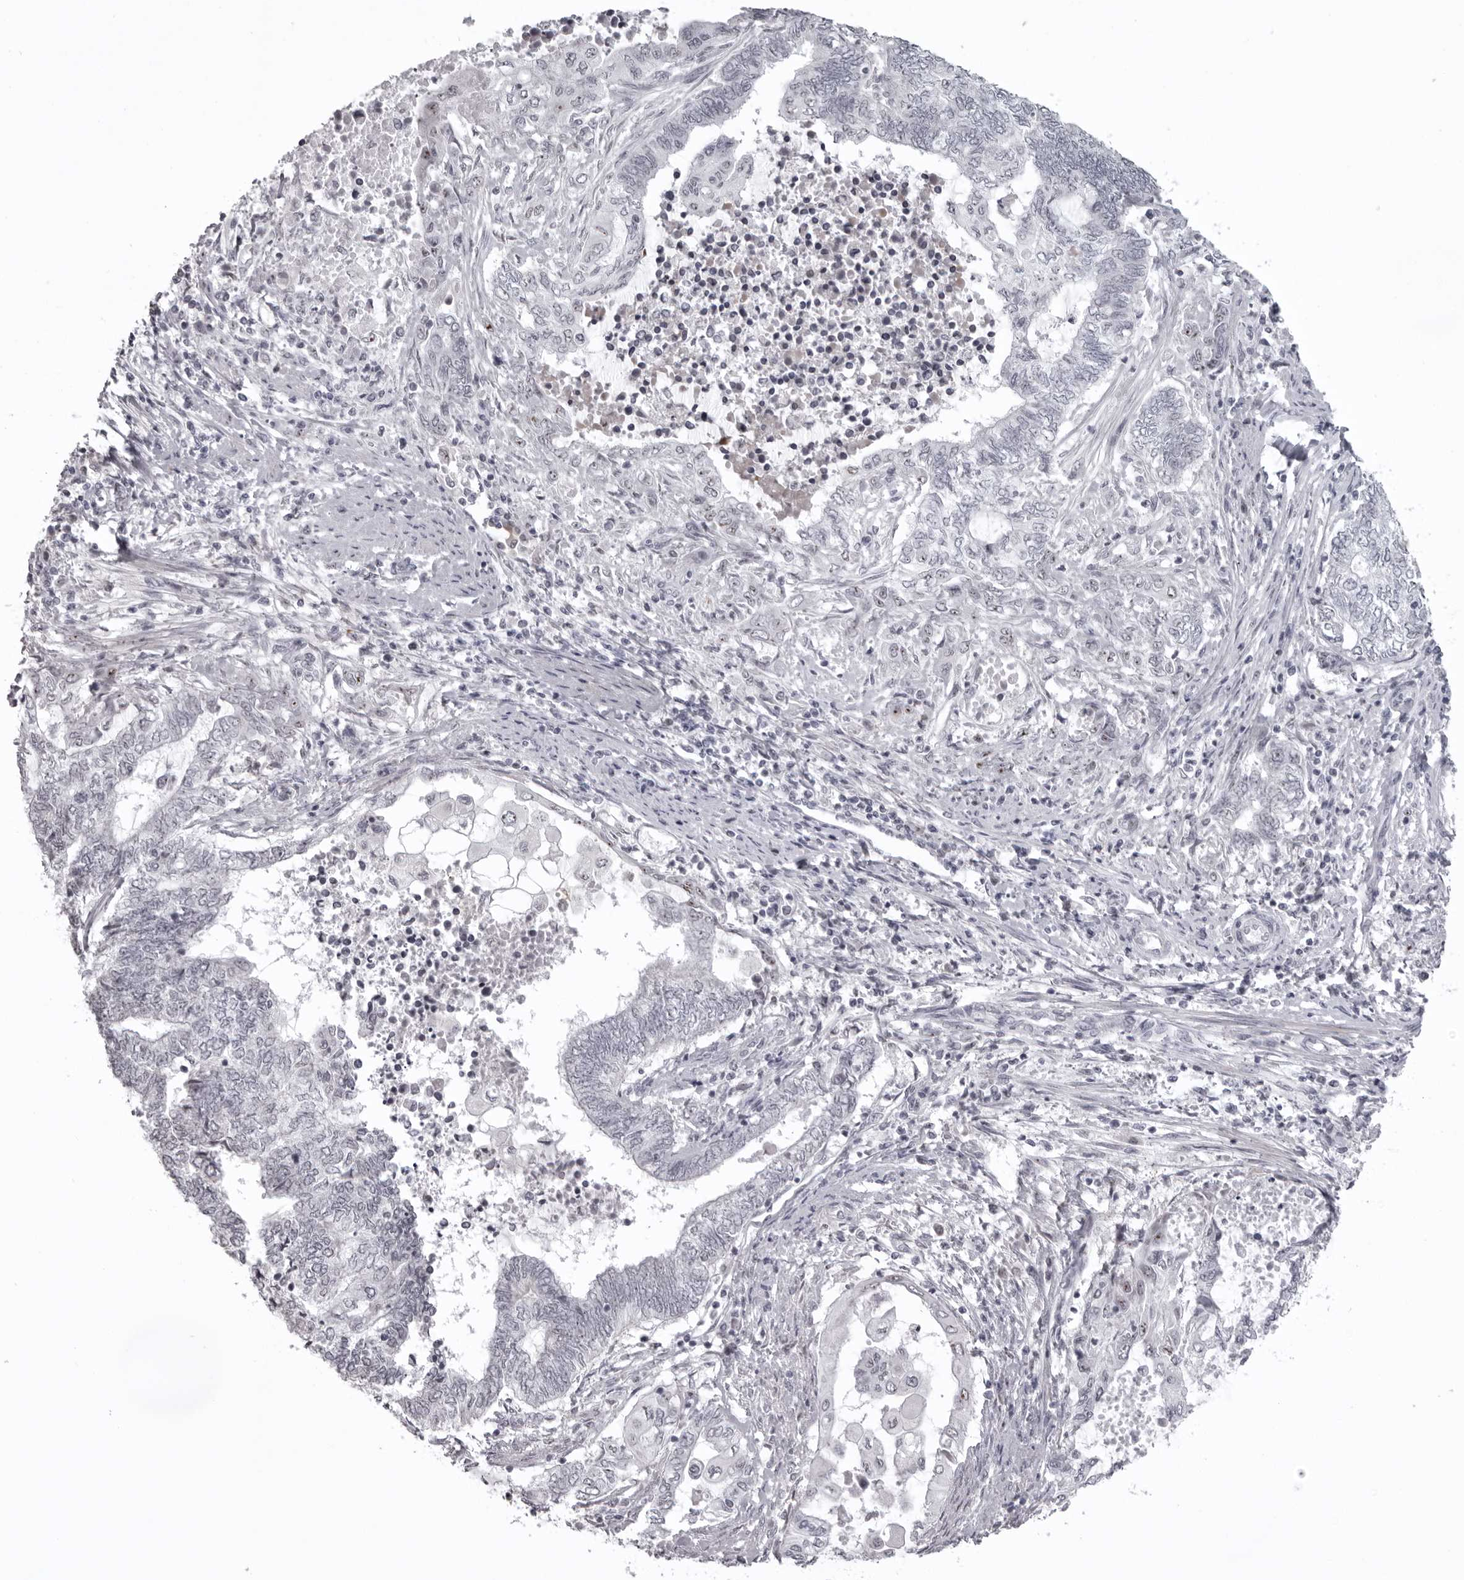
{"staining": {"intensity": "negative", "quantity": "none", "location": "none"}, "tissue": "endometrial cancer", "cell_type": "Tumor cells", "image_type": "cancer", "snomed": [{"axis": "morphology", "description": "Adenocarcinoma, NOS"}, {"axis": "topography", "description": "Uterus"}, {"axis": "topography", "description": "Endometrium"}], "caption": "The photomicrograph displays no significant positivity in tumor cells of endometrial cancer. (DAB immunohistochemistry, high magnification).", "gene": "HELZ", "patient": {"sex": "female", "age": 70}}